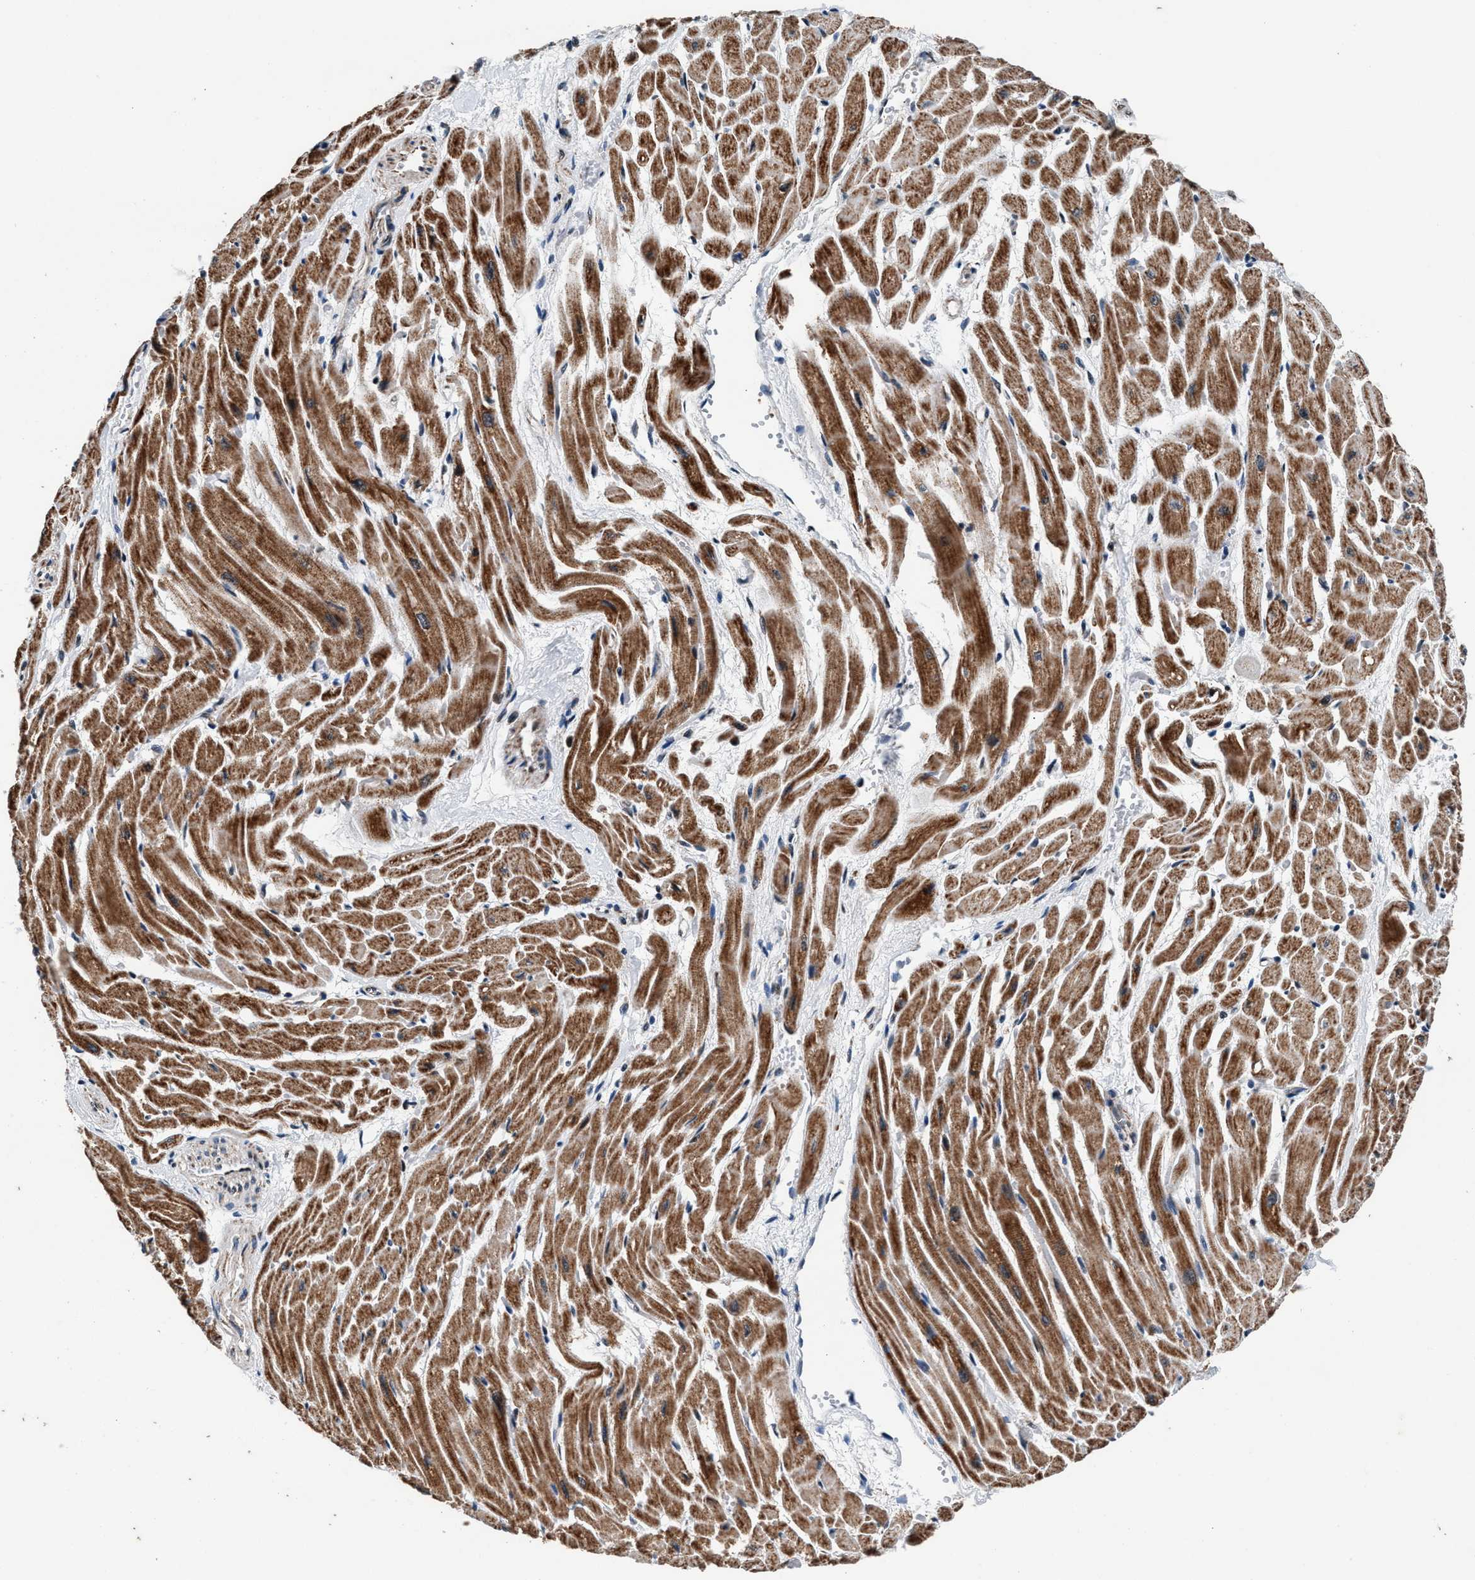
{"staining": {"intensity": "moderate", "quantity": ">75%", "location": "cytoplasmic/membranous,nuclear"}, "tissue": "heart muscle", "cell_type": "Cardiomyocytes", "image_type": "normal", "snomed": [{"axis": "morphology", "description": "Normal tissue, NOS"}, {"axis": "topography", "description": "Heart"}], "caption": "IHC image of normal heart muscle: heart muscle stained using immunohistochemistry (IHC) displays medium levels of moderate protein expression localized specifically in the cytoplasmic/membranous,nuclear of cardiomyocytes, appearing as a cytoplasmic/membranous,nuclear brown color.", "gene": "PRRC2B", "patient": {"sex": "male", "age": 45}}